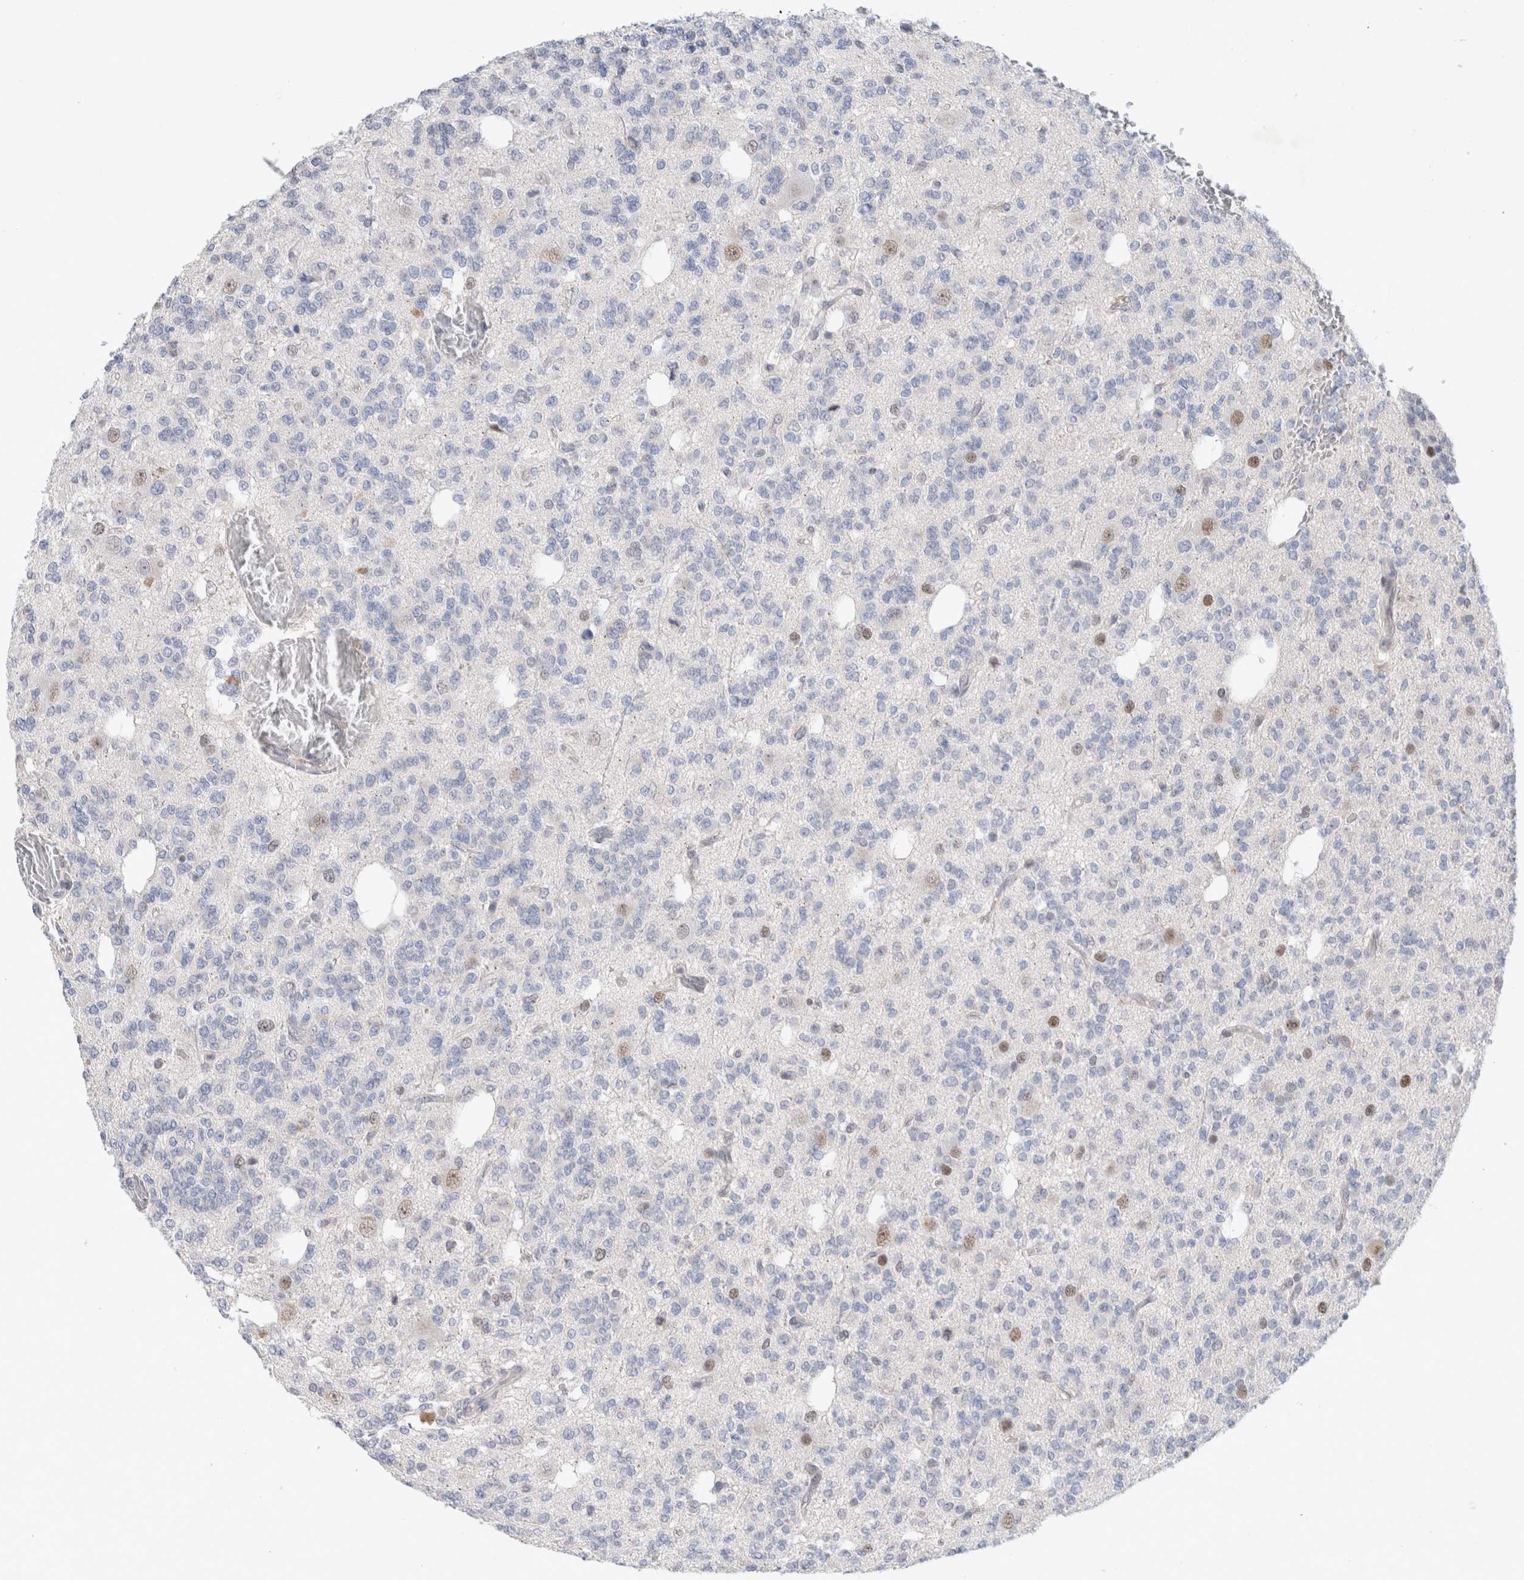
{"staining": {"intensity": "negative", "quantity": "none", "location": "none"}, "tissue": "glioma", "cell_type": "Tumor cells", "image_type": "cancer", "snomed": [{"axis": "morphology", "description": "Glioma, malignant, Low grade"}, {"axis": "topography", "description": "Brain"}], "caption": "Protein analysis of low-grade glioma (malignant) shows no significant positivity in tumor cells.", "gene": "KNL1", "patient": {"sex": "male", "age": 38}}